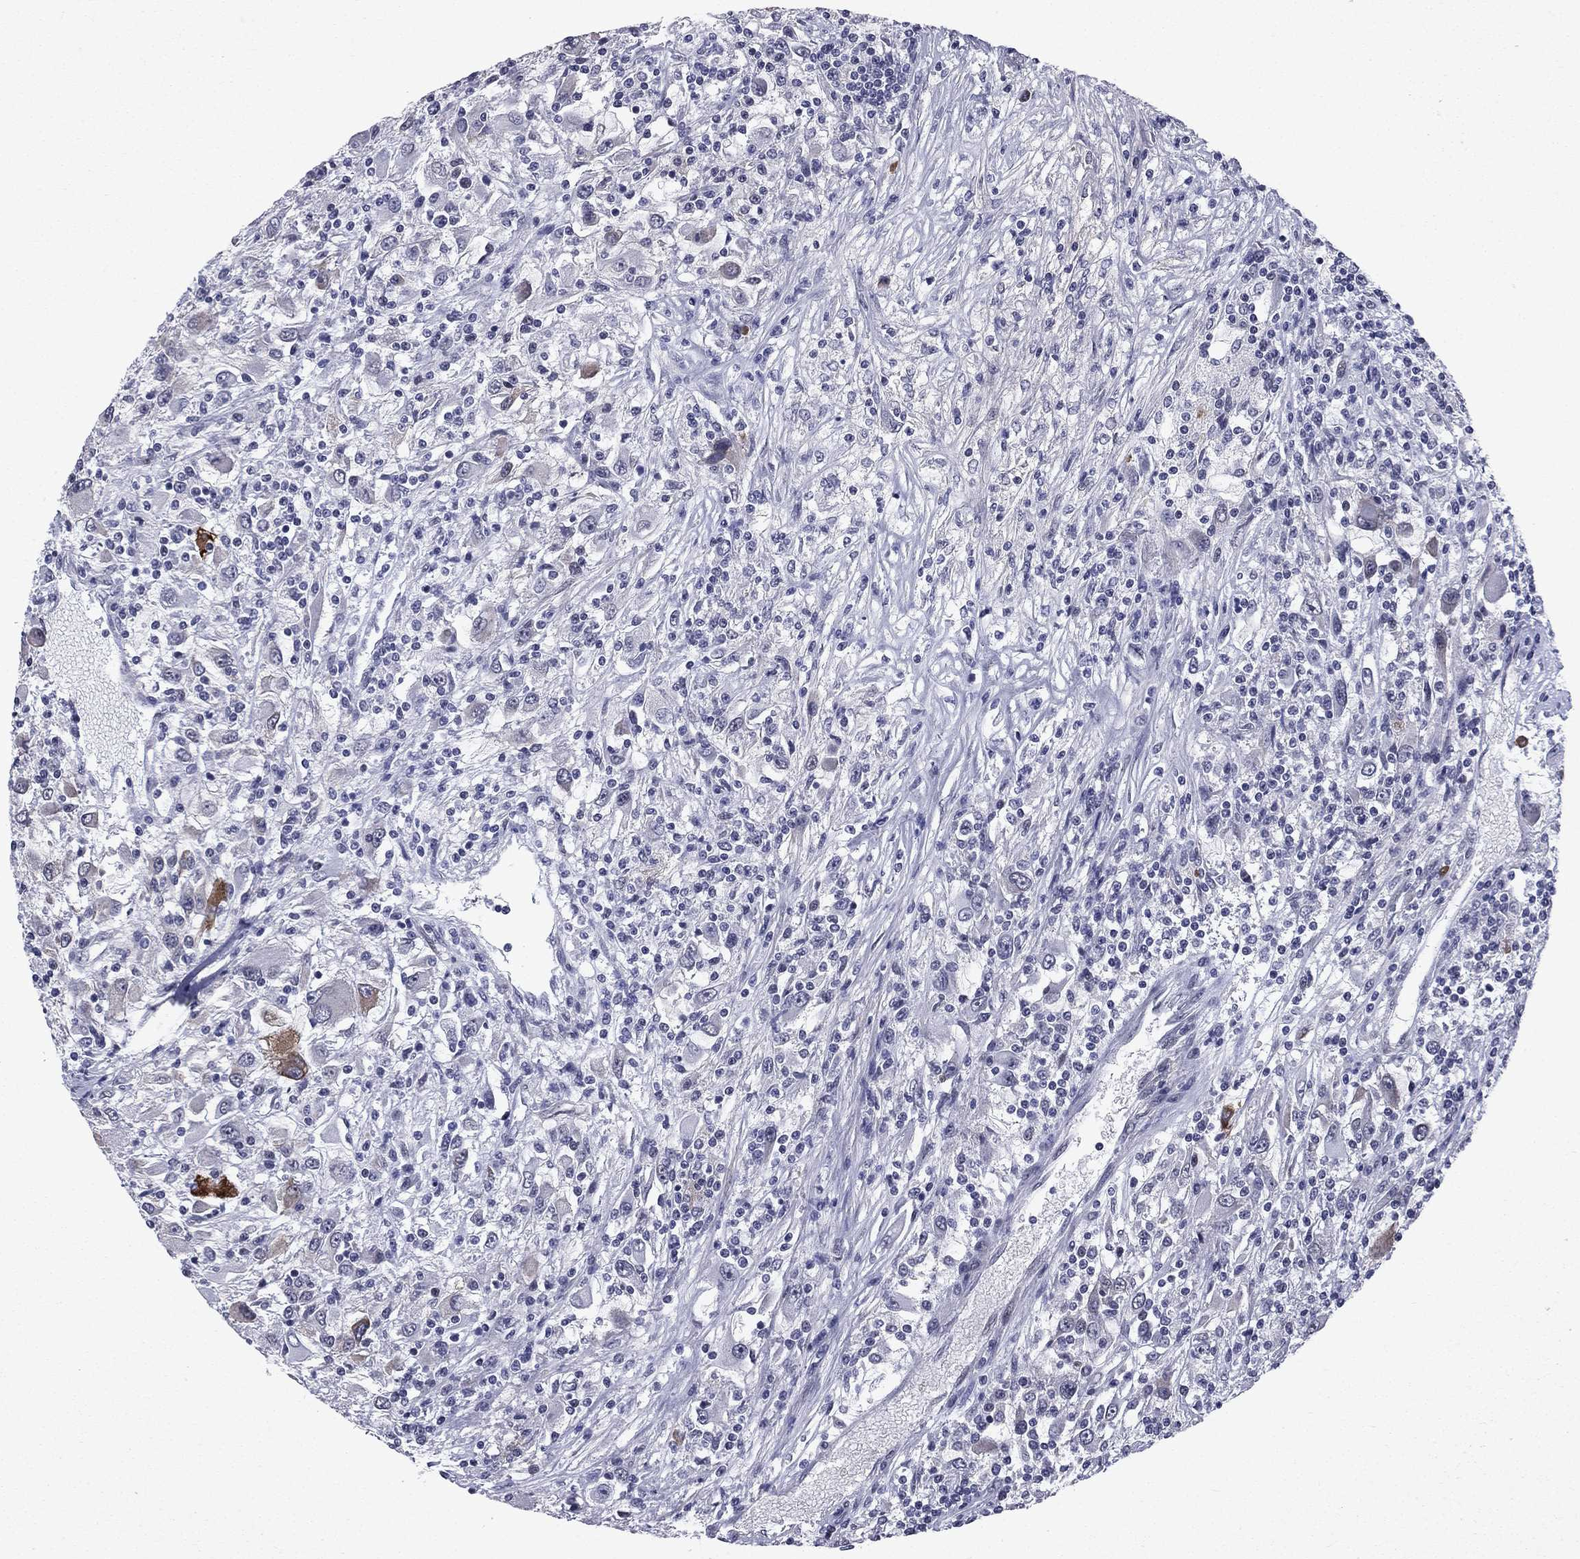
{"staining": {"intensity": "negative", "quantity": "none", "location": "none"}, "tissue": "renal cancer", "cell_type": "Tumor cells", "image_type": "cancer", "snomed": [{"axis": "morphology", "description": "Adenocarcinoma, NOS"}, {"axis": "topography", "description": "Kidney"}], "caption": "Immunohistochemical staining of human renal cancer (adenocarcinoma) displays no significant positivity in tumor cells.", "gene": "ECM1", "patient": {"sex": "female", "age": 67}}